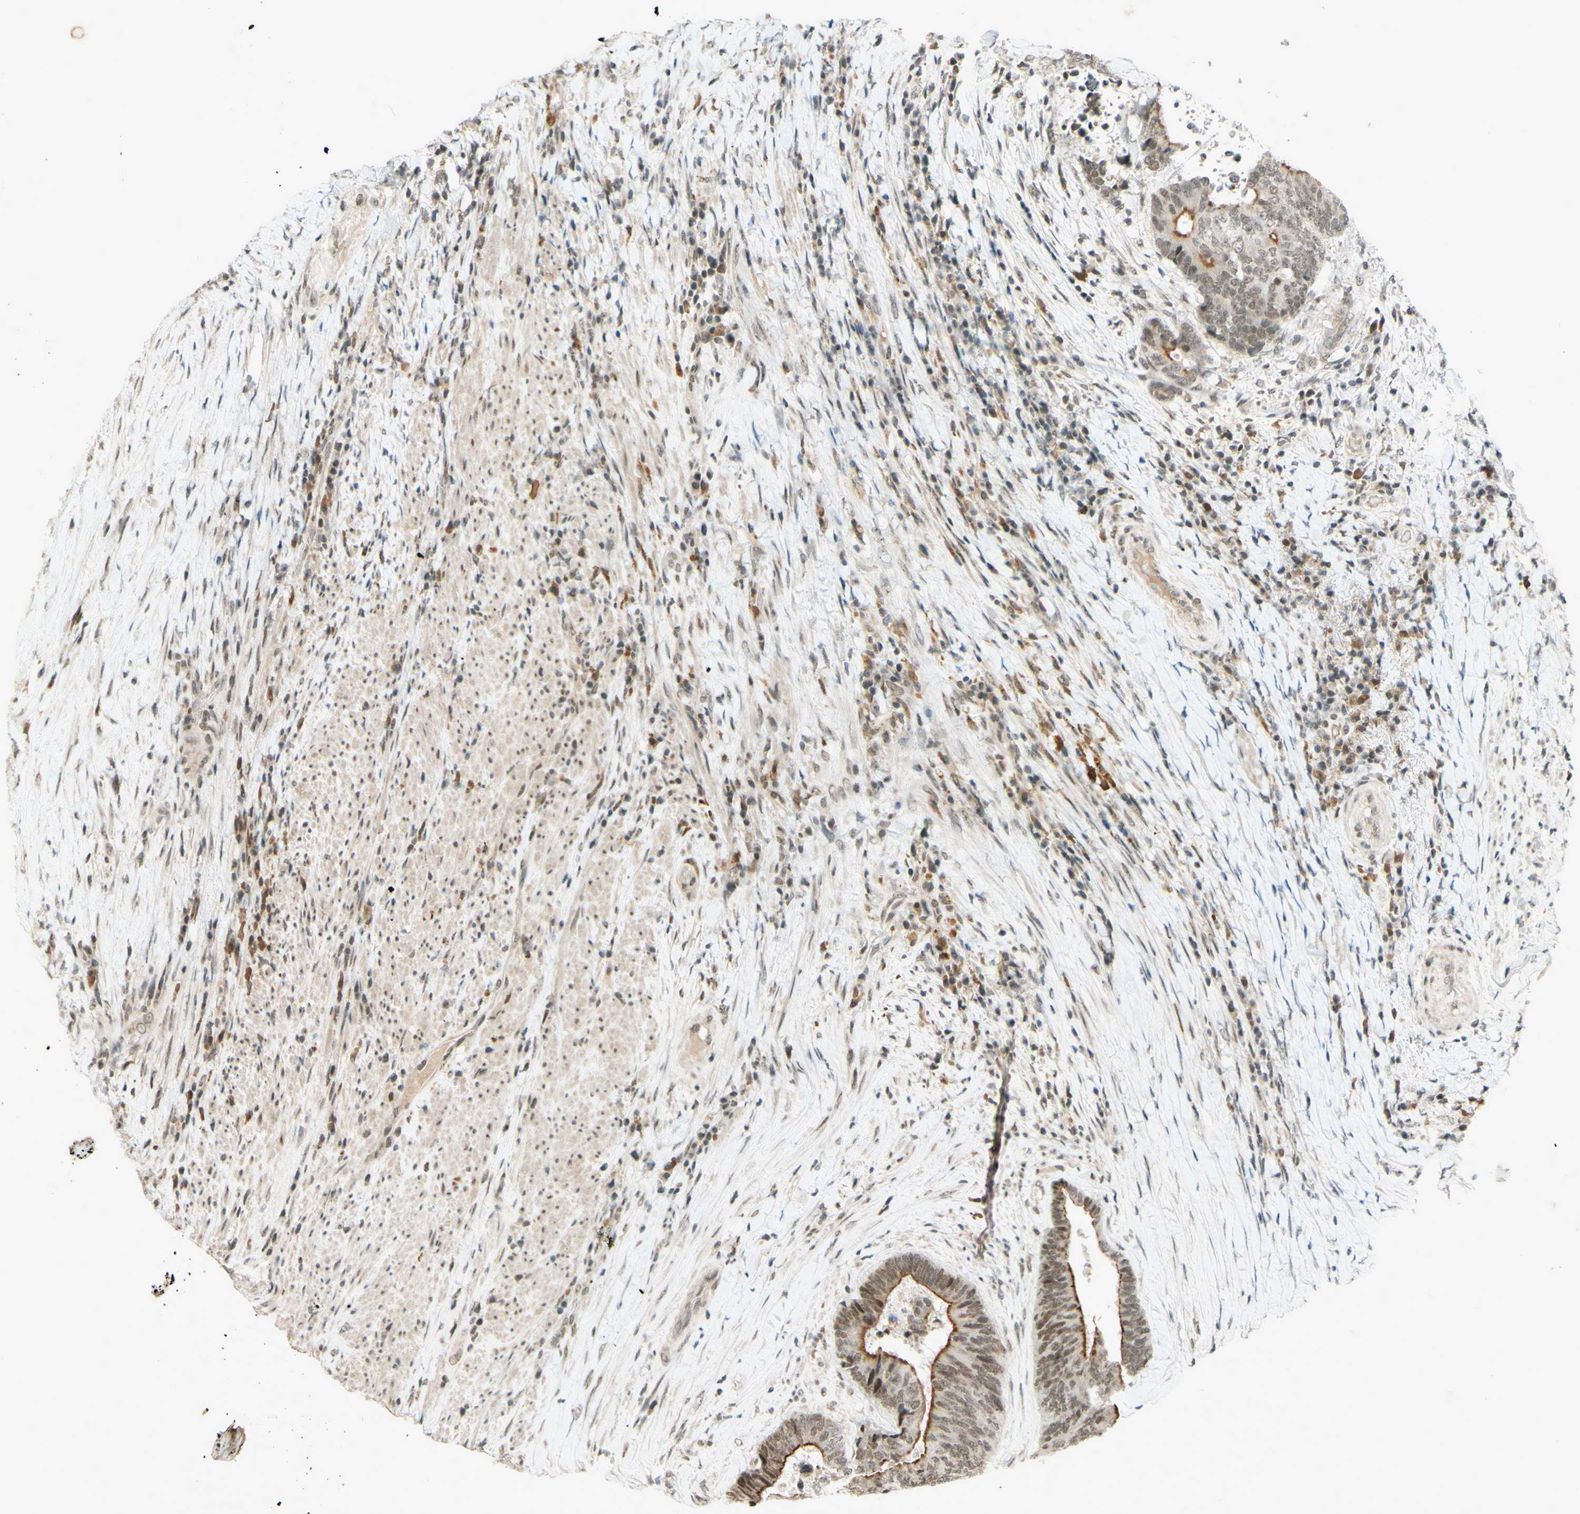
{"staining": {"intensity": "moderate", "quantity": ">75%", "location": "cytoplasmic/membranous,nuclear"}, "tissue": "colorectal cancer", "cell_type": "Tumor cells", "image_type": "cancer", "snomed": [{"axis": "morphology", "description": "Adenocarcinoma, NOS"}, {"axis": "topography", "description": "Rectum"}], "caption": "Protein analysis of colorectal cancer (adenocarcinoma) tissue displays moderate cytoplasmic/membranous and nuclear staining in about >75% of tumor cells.", "gene": "SMARCB1", "patient": {"sex": "male", "age": 72}}